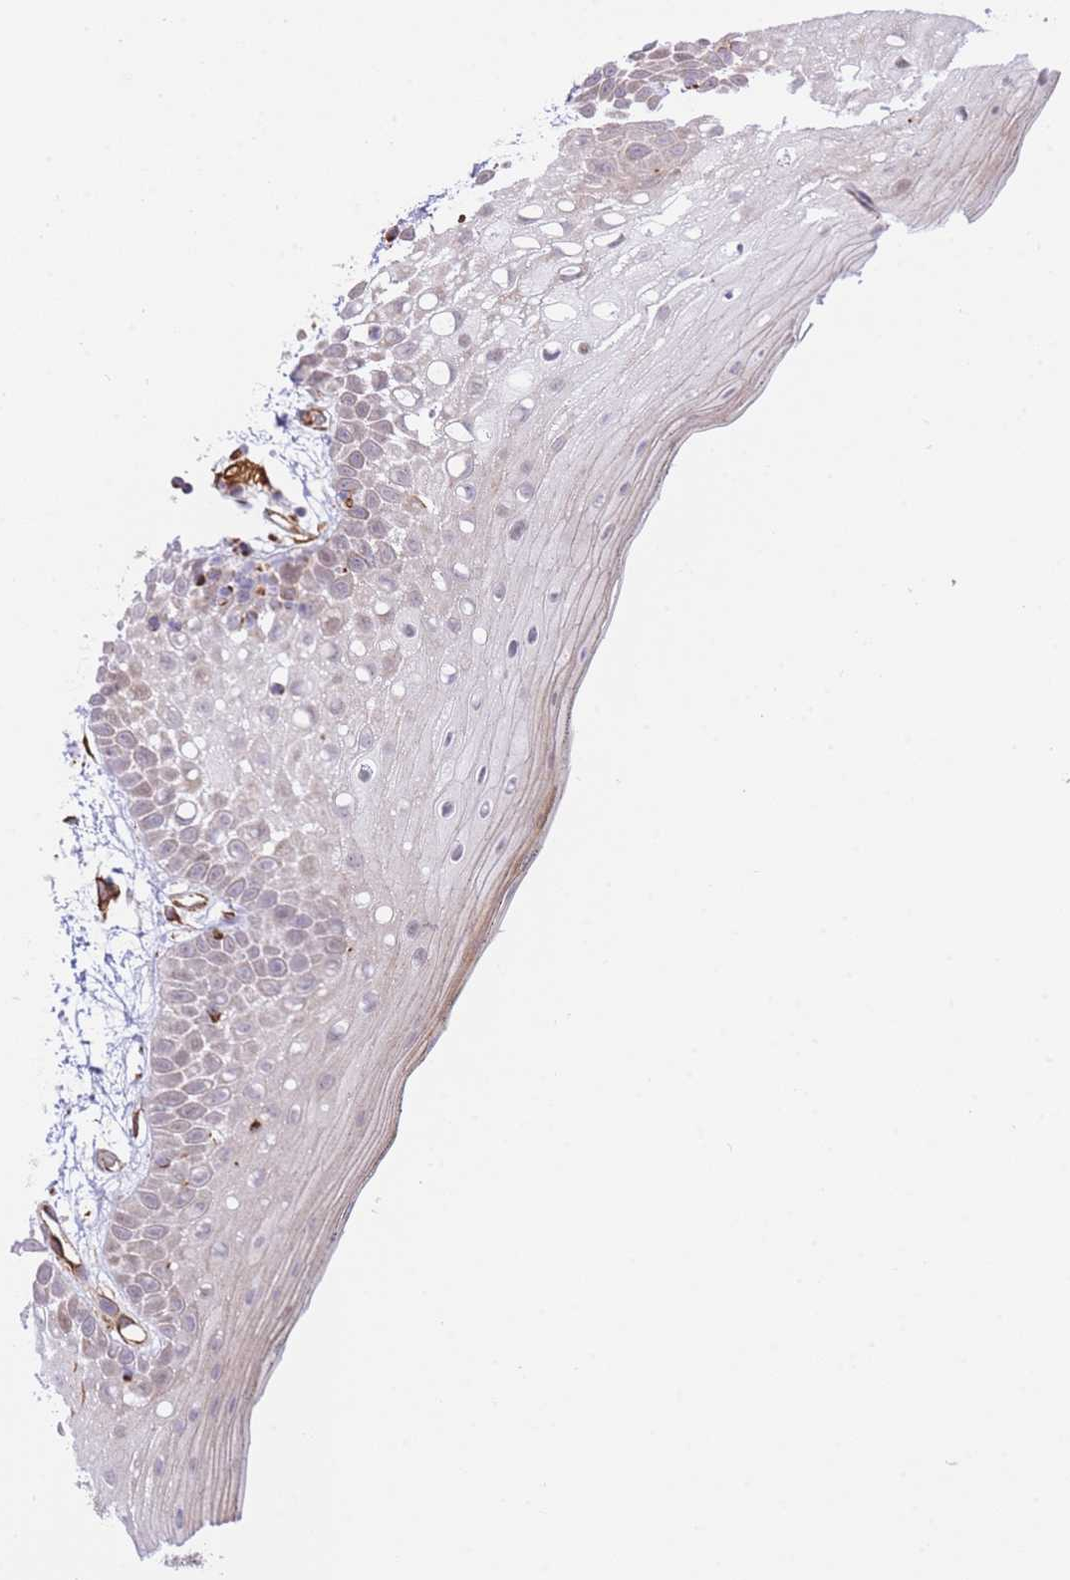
{"staining": {"intensity": "weak", "quantity": "<25%", "location": "cytoplasmic/membranous"}, "tissue": "oral mucosa", "cell_type": "Squamous epithelial cells", "image_type": "normal", "snomed": [{"axis": "morphology", "description": "Normal tissue, NOS"}, {"axis": "topography", "description": "Oral tissue"}, {"axis": "topography", "description": "Tounge, NOS"}], "caption": "Immunohistochemistry (IHC) micrograph of unremarkable oral mucosa: human oral mucosa stained with DAB (3,3'-diaminobenzidine) exhibits no significant protein staining in squamous epithelial cells.", "gene": "PSG11", "patient": {"sex": "female", "age": 81}}